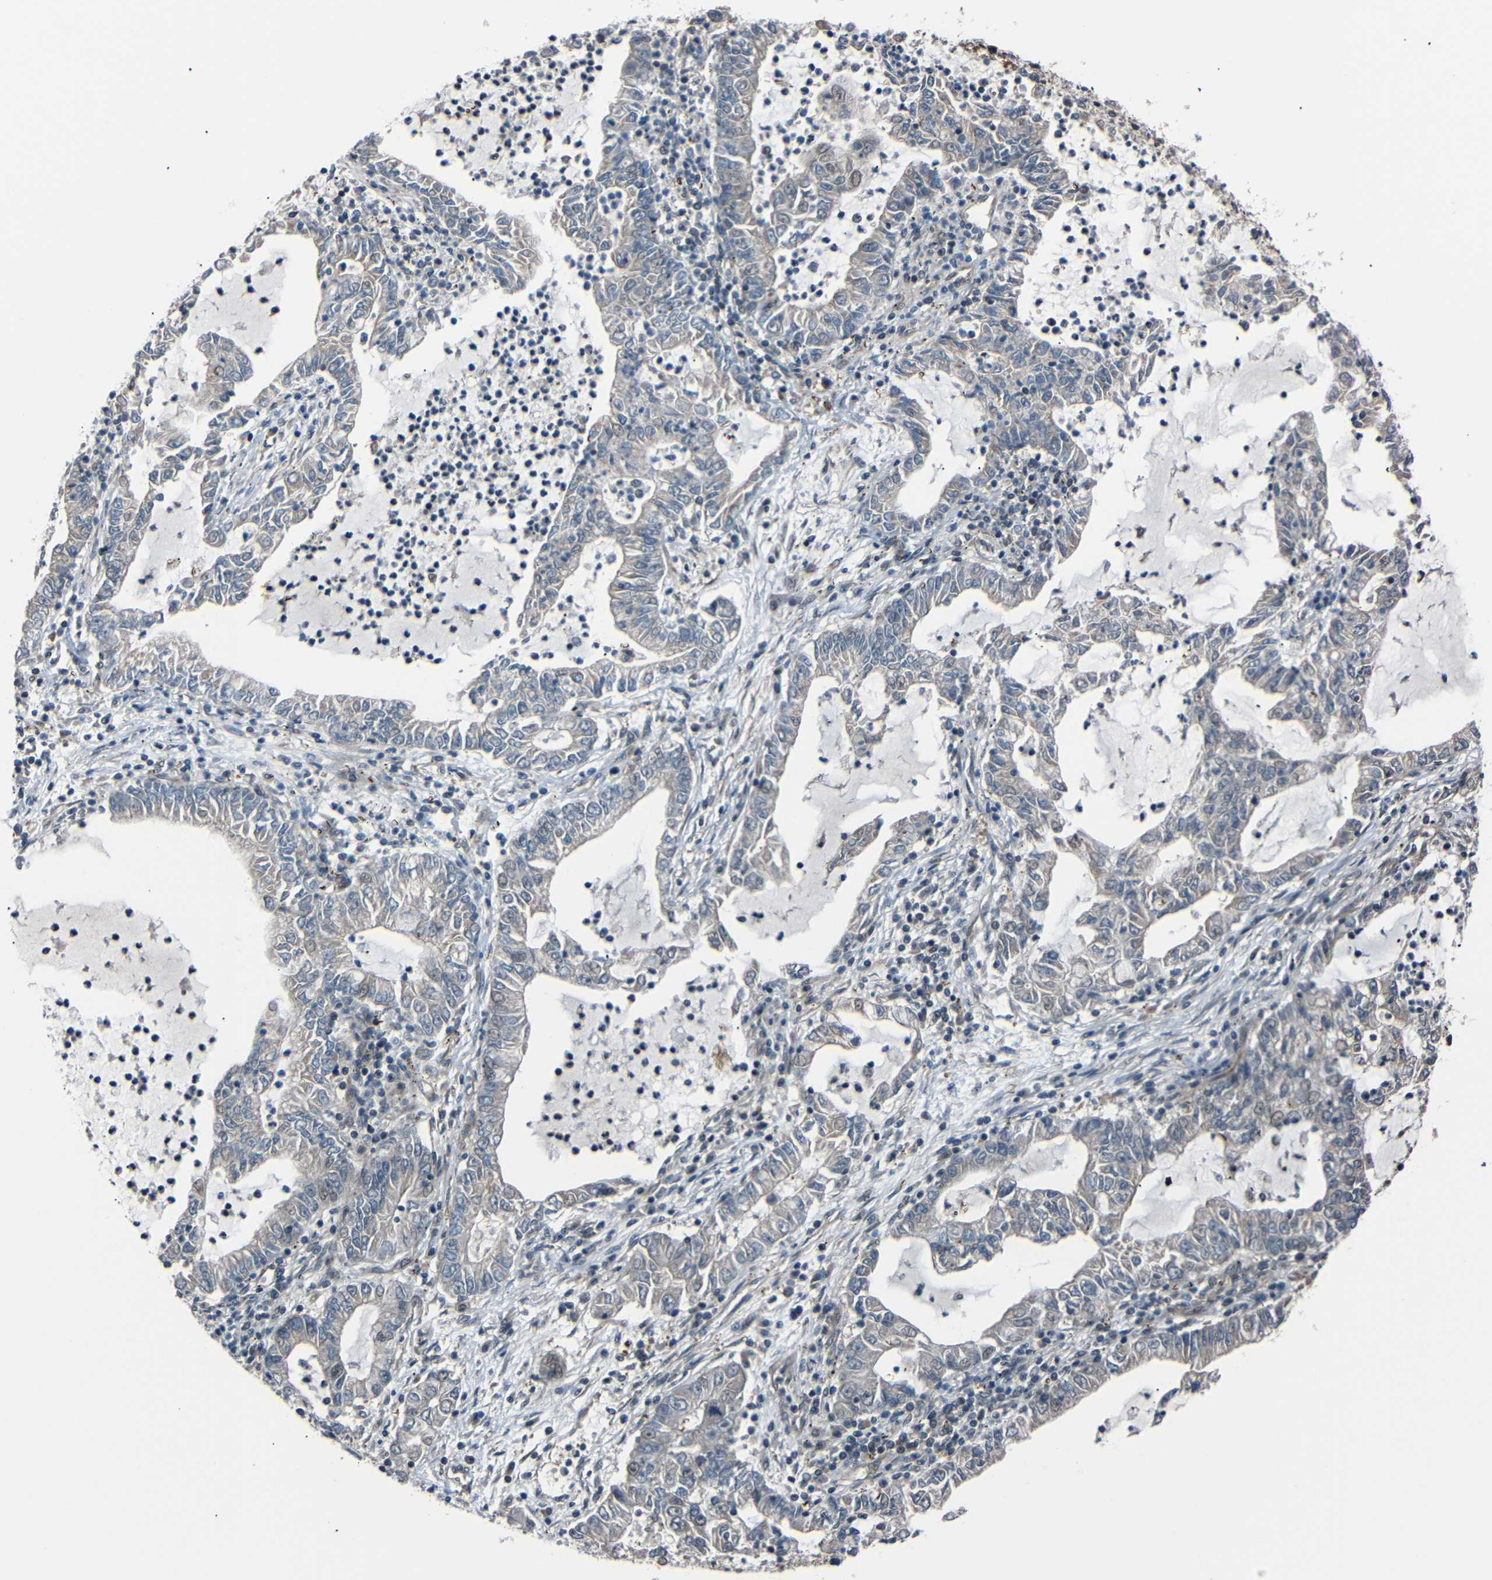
{"staining": {"intensity": "weak", "quantity": "25%-75%", "location": "cytoplasmic/membranous"}, "tissue": "lung cancer", "cell_type": "Tumor cells", "image_type": "cancer", "snomed": [{"axis": "morphology", "description": "Adenocarcinoma, NOS"}, {"axis": "topography", "description": "Lung"}], "caption": "High-magnification brightfield microscopy of lung cancer stained with DAB (brown) and counterstained with hematoxylin (blue). tumor cells exhibit weak cytoplasmic/membranous positivity is seen in about25%-75% of cells.", "gene": "AKAP9", "patient": {"sex": "female", "age": 51}}